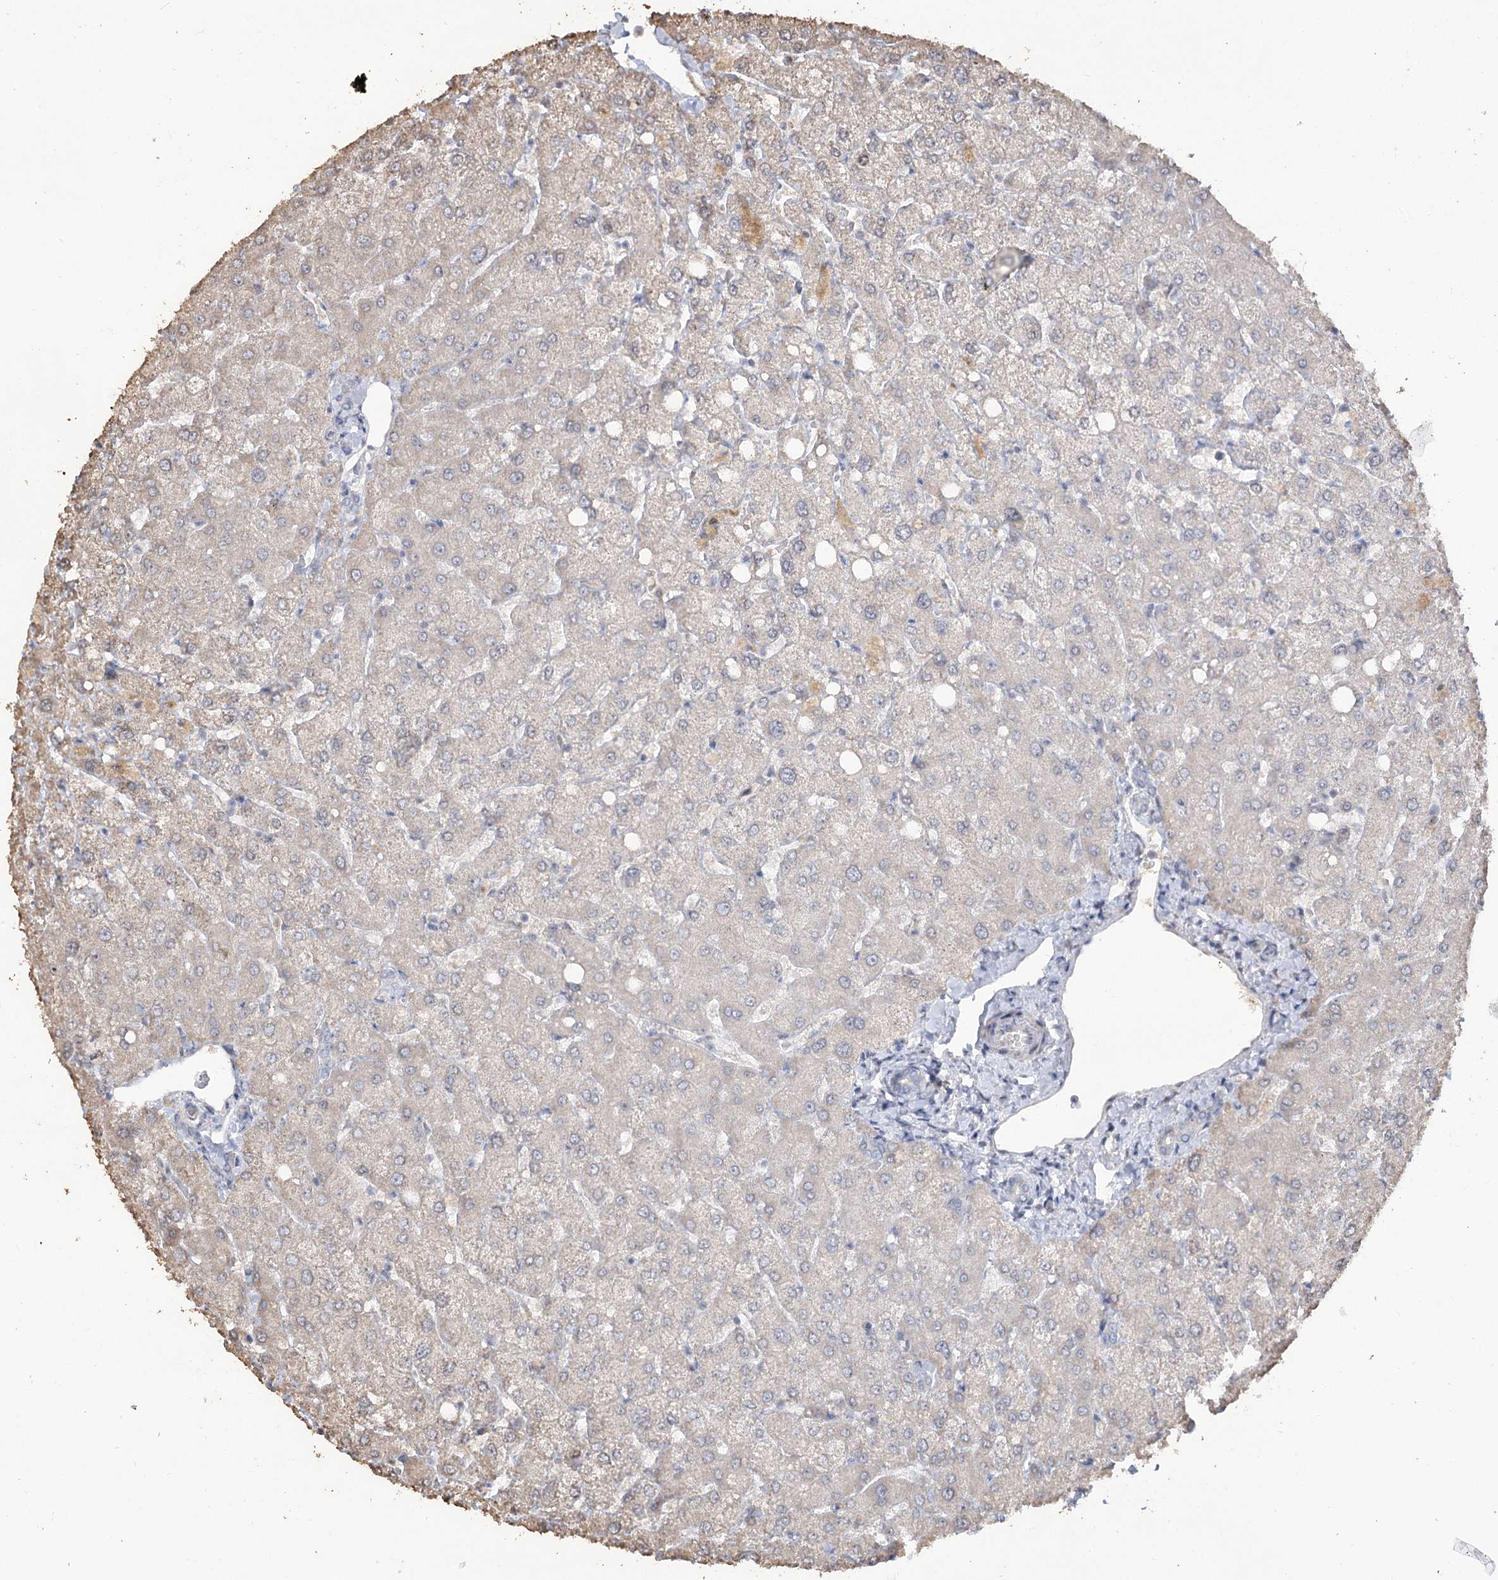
{"staining": {"intensity": "negative", "quantity": "none", "location": "none"}, "tissue": "liver", "cell_type": "Cholangiocytes", "image_type": "normal", "snomed": [{"axis": "morphology", "description": "Normal tissue, NOS"}, {"axis": "topography", "description": "Liver"}], "caption": "DAB (3,3'-diaminobenzidine) immunohistochemical staining of normal human liver demonstrates no significant expression in cholangiocytes.", "gene": "RUFY4", "patient": {"sex": "female", "age": 54}}